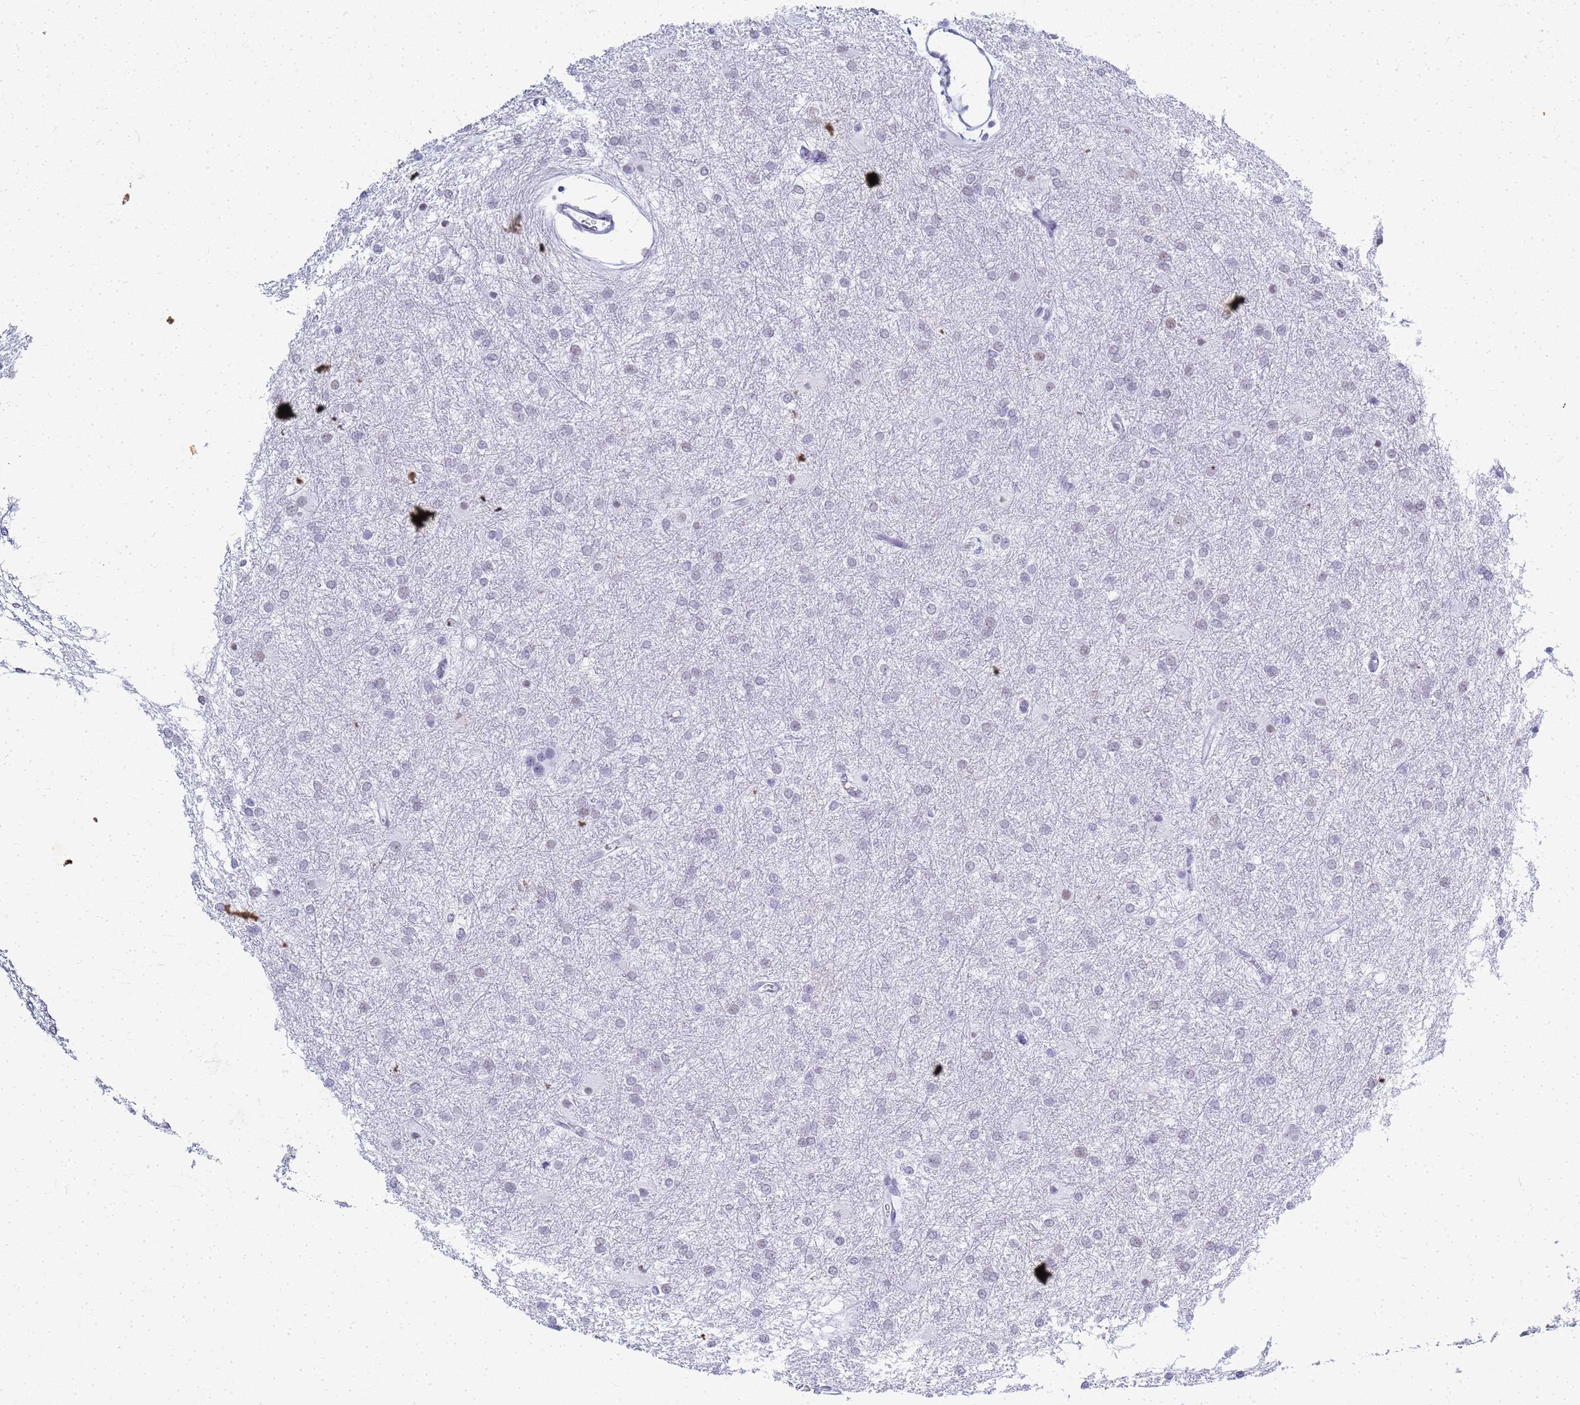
{"staining": {"intensity": "negative", "quantity": "none", "location": "none"}, "tissue": "glioma", "cell_type": "Tumor cells", "image_type": "cancer", "snomed": [{"axis": "morphology", "description": "Glioma, malignant, High grade"}, {"axis": "topography", "description": "Brain"}], "caption": "Tumor cells show no significant expression in malignant glioma (high-grade). Brightfield microscopy of immunohistochemistry (IHC) stained with DAB (brown) and hematoxylin (blue), captured at high magnification.", "gene": "SLC7A9", "patient": {"sex": "female", "age": 50}}